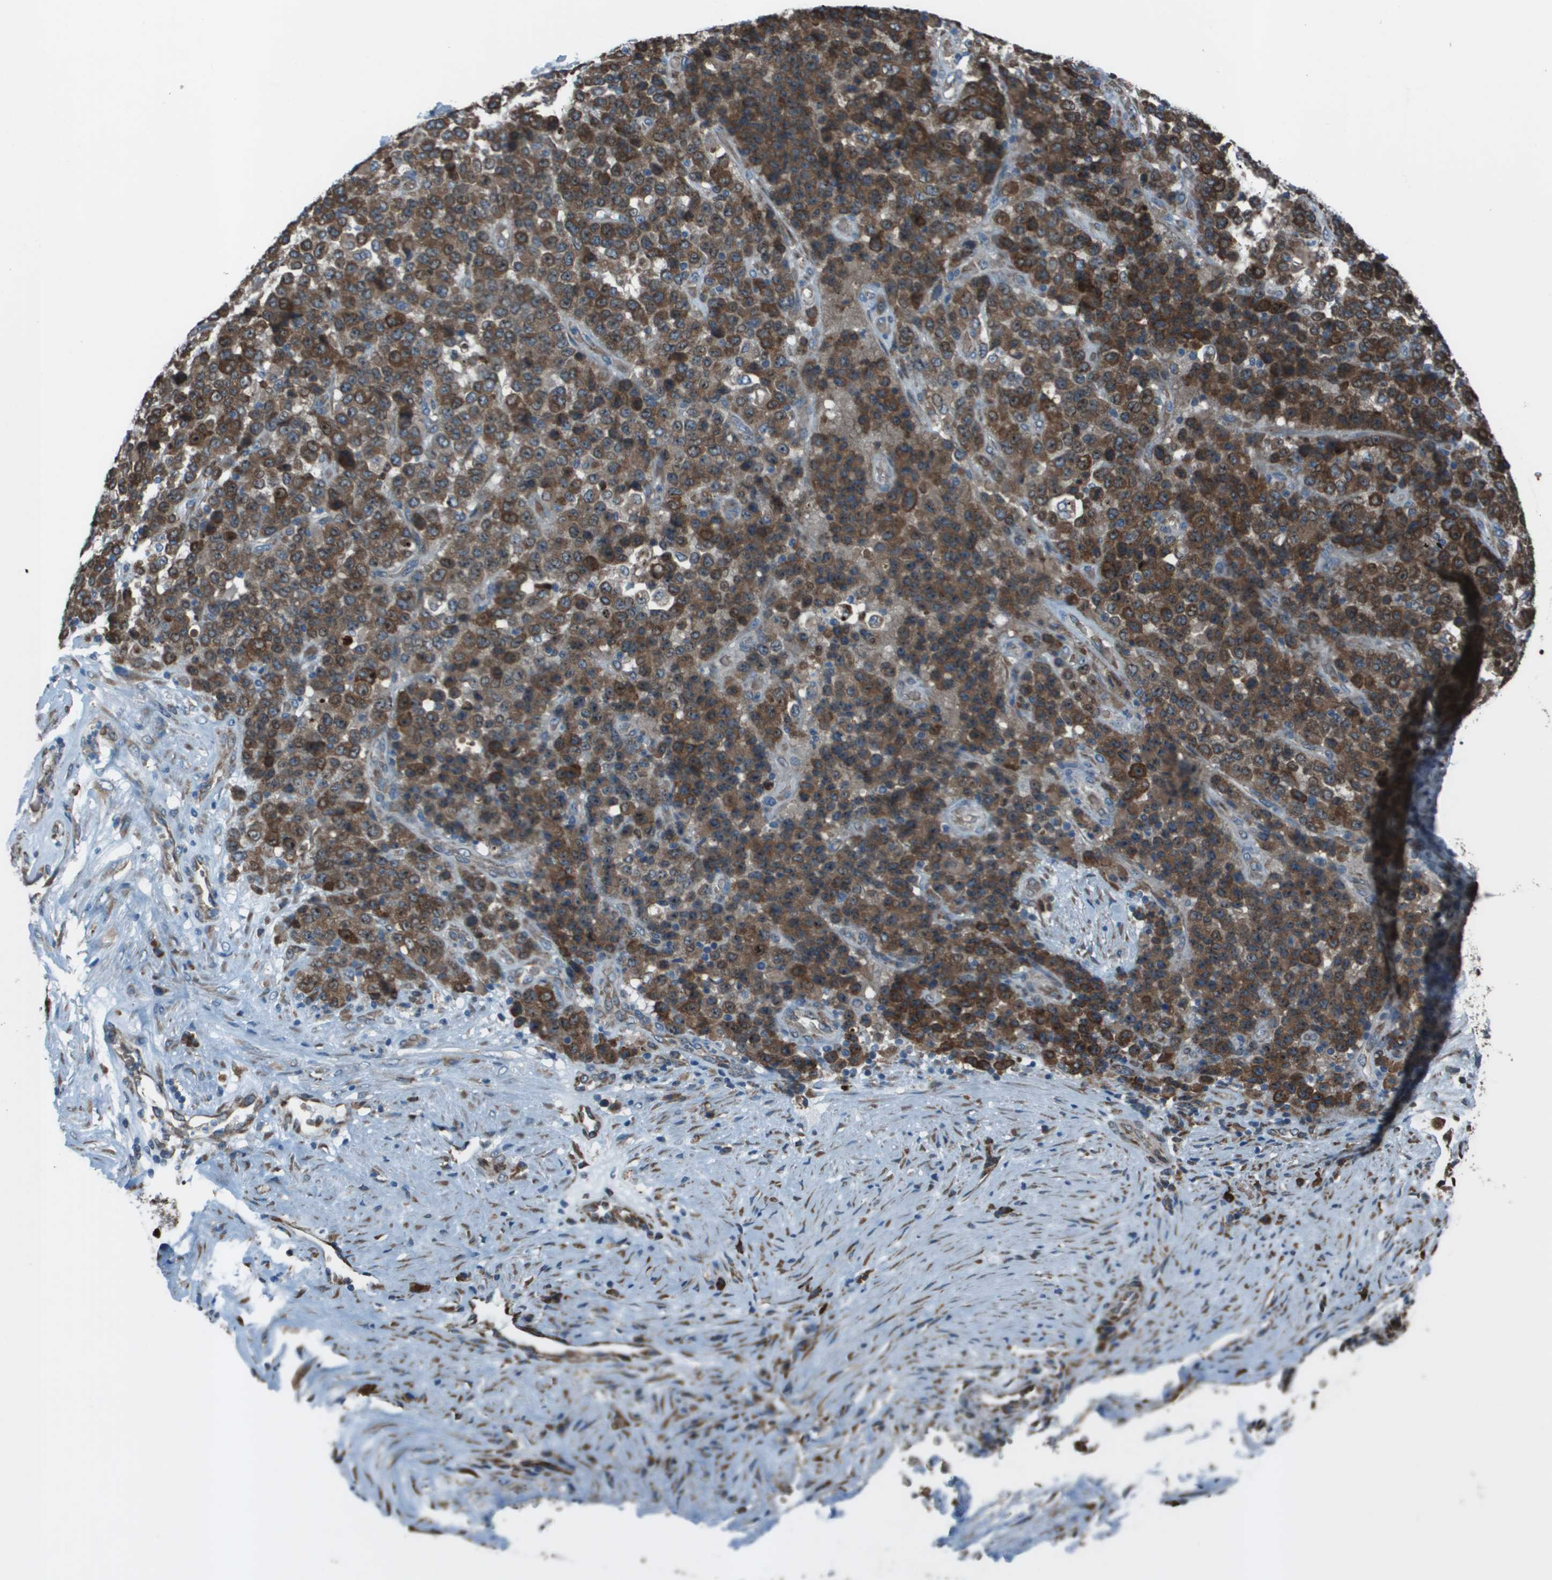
{"staining": {"intensity": "strong", "quantity": ">75%", "location": "cytoplasmic/membranous"}, "tissue": "stomach cancer", "cell_type": "Tumor cells", "image_type": "cancer", "snomed": [{"axis": "morphology", "description": "Adenocarcinoma, NOS"}, {"axis": "topography", "description": "Stomach"}], "caption": "Stomach cancer stained for a protein demonstrates strong cytoplasmic/membranous positivity in tumor cells. (DAB IHC, brown staining for protein, blue staining for nuclei).", "gene": "UTS2", "patient": {"sex": "female", "age": 73}}